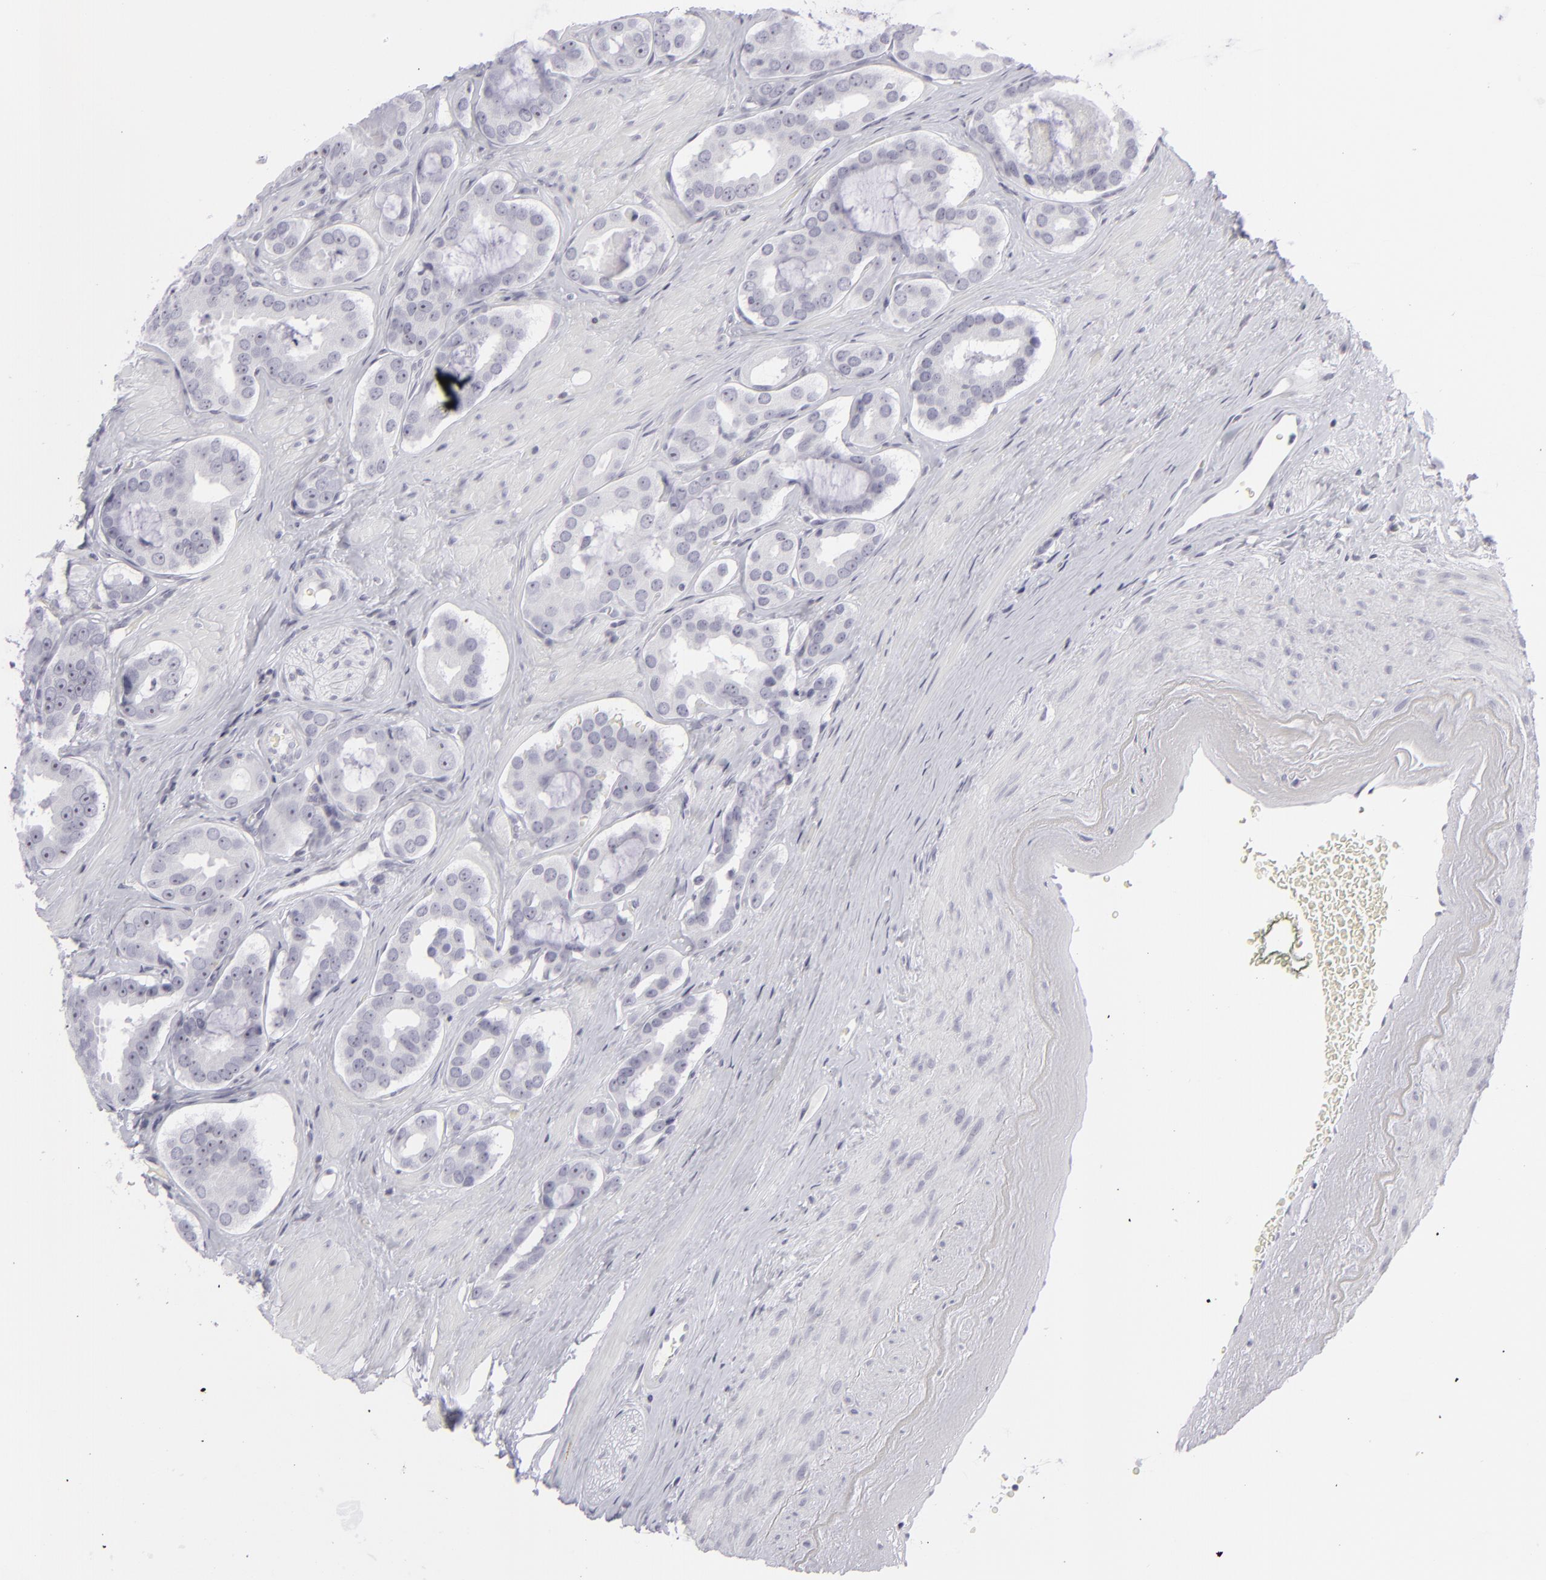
{"staining": {"intensity": "negative", "quantity": "none", "location": "none"}, "tissue": "prostate cancer", "cell_type": "Tumor cells", "image_type": "cancer", "snomed": [{"axis": "morphology", "description": "Adenocarcinoma, Low grade"}, {"axis": "topography", "description": "Prostate"}], "caption": "Immunohistochemistry histopathology image of low-grade adenocarcinoma (prostate) stained for a protein (brown), which shows no staining in tumor cells. (DAB (3,3'-diaminobenzidine) IHC with hematoxylin counter stain).", "gene": "CD7", "patient": {"sex": "male", "age": 59}}